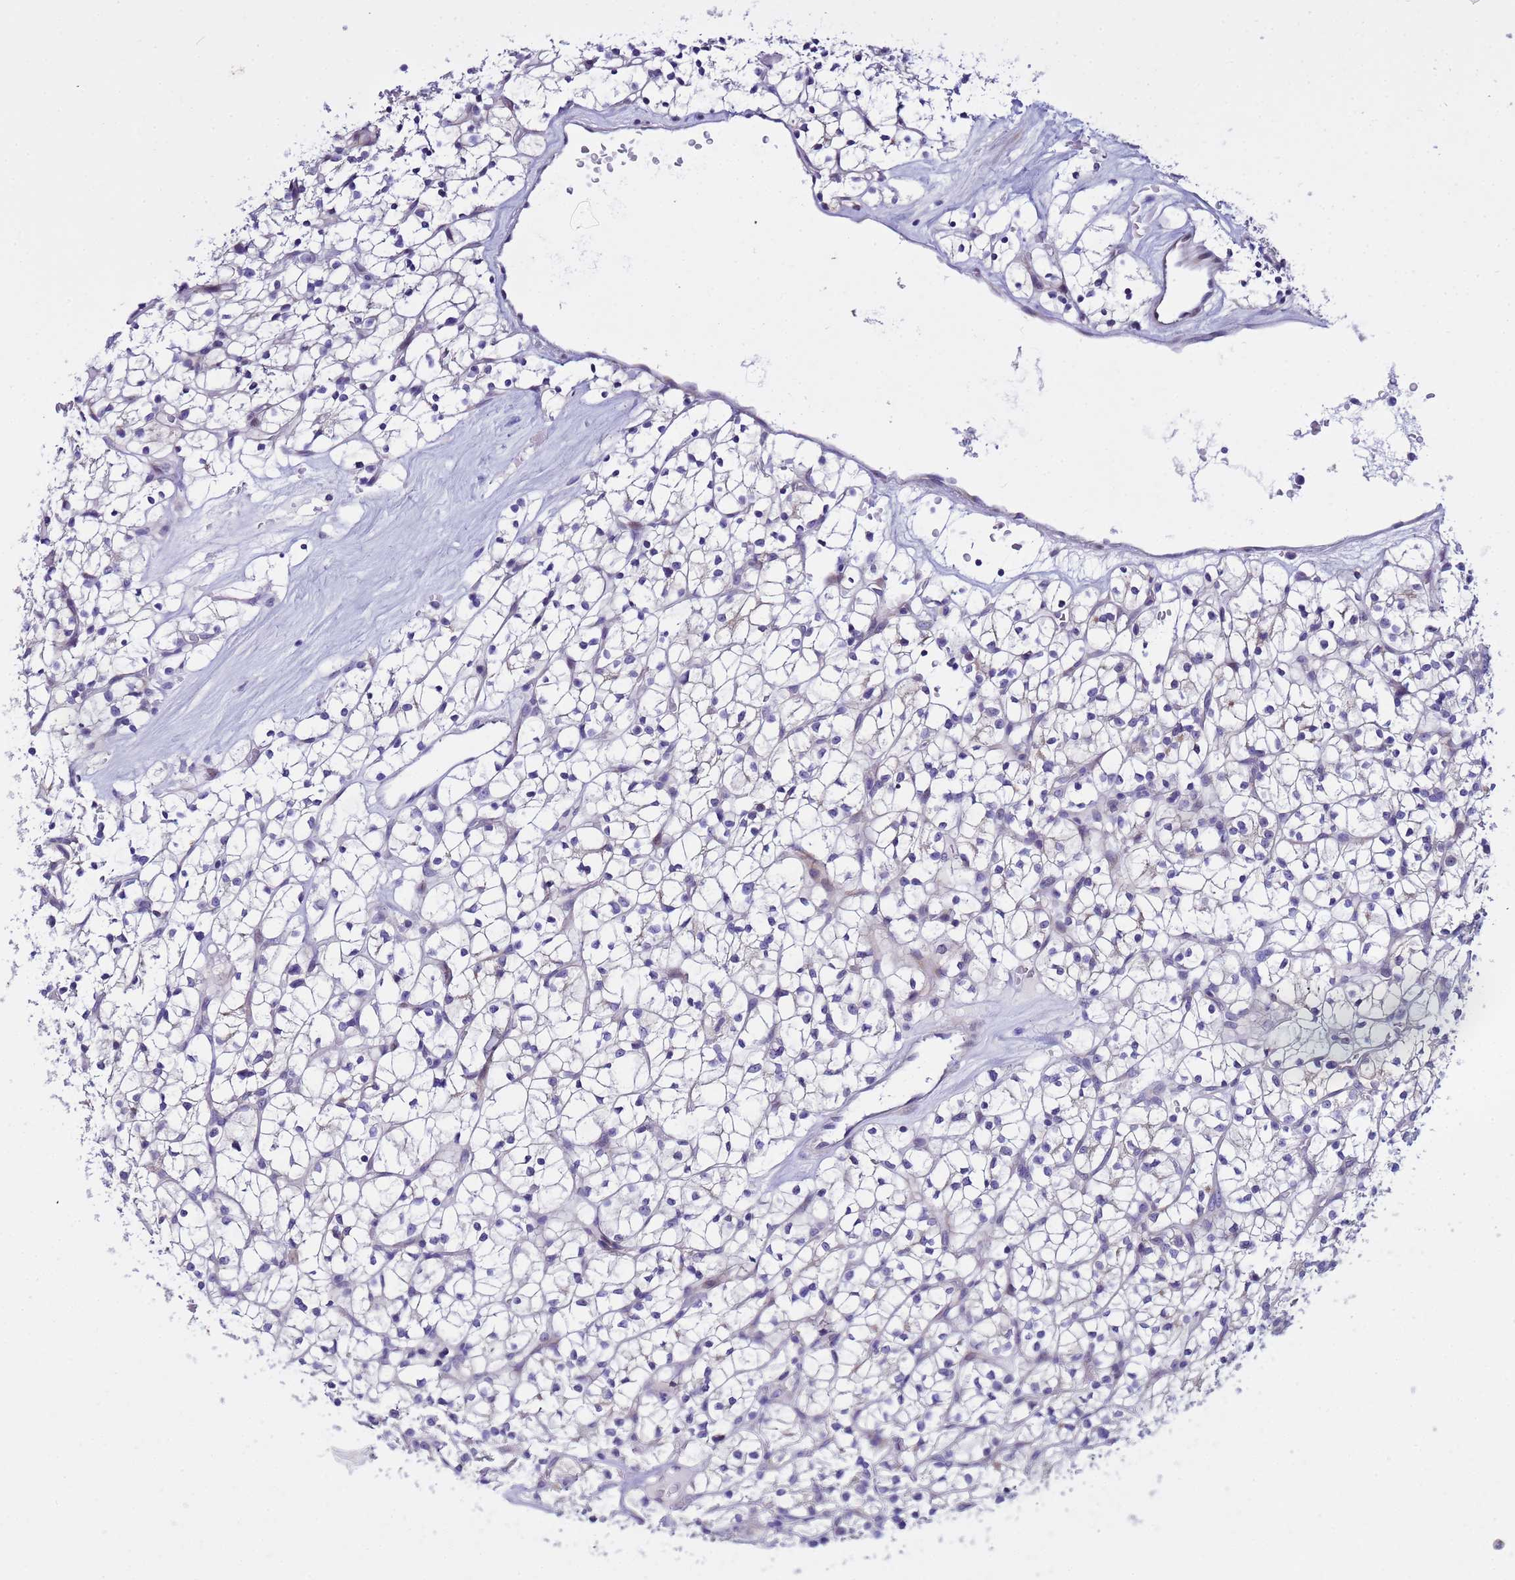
{"staining": {"intensity": "negative", "quantity": "none", "location": "none"}, "tissue": "renal cancer", "cell_type": "Tumor cells", "image_type": "cancer", "snomed": [{"axis": "morphology", "description": "Adenocarcinoma, NOS"}, {"axis": "topography", "description": "Kidney"}], "caption": "Immunohistochemistry (IHC) image of neoplastic tissue: human renal adenocarcinoma stained with DAB exhibits no significant protein staining in tumor cells.", "gene": "IGSF11", "patient": {"sex": "female", "age": 64}}